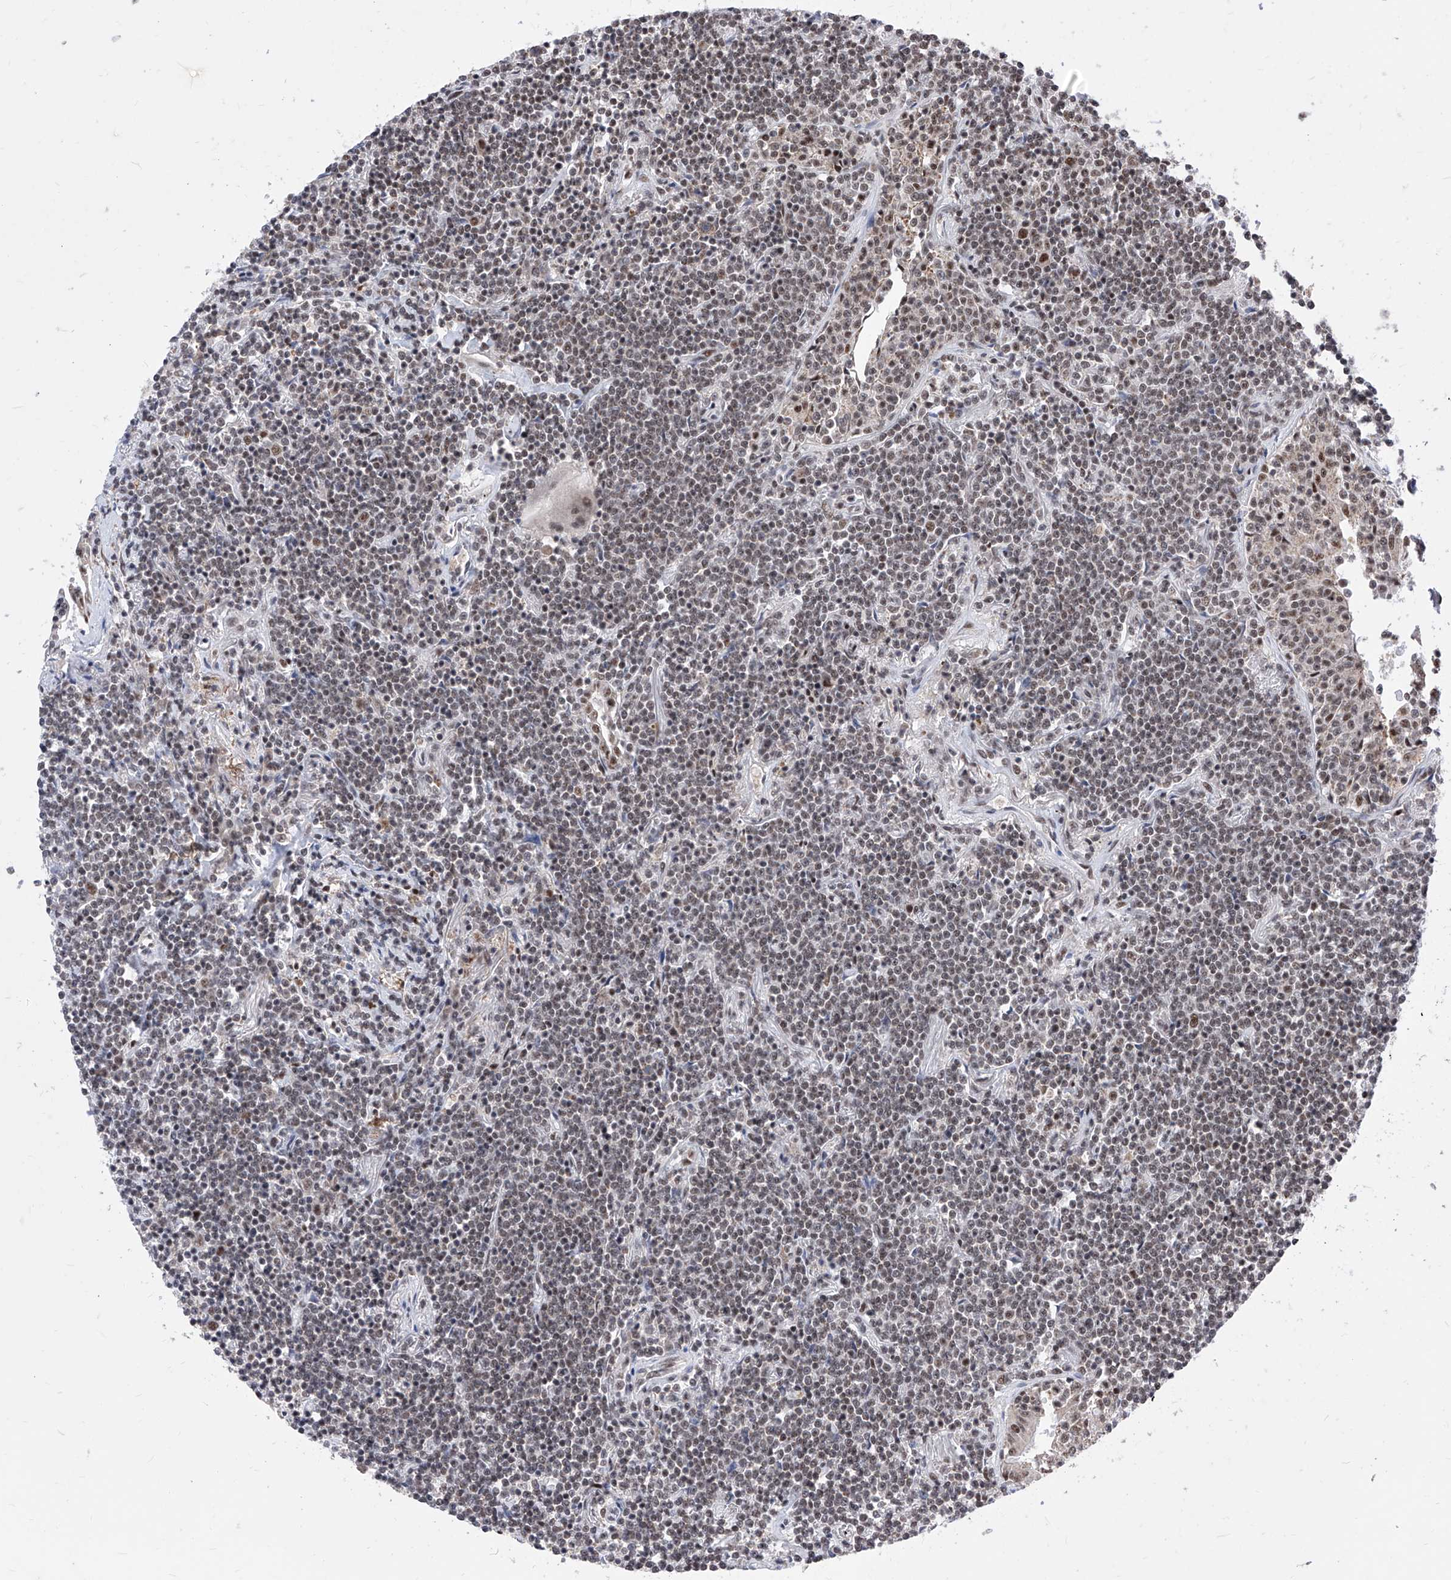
{"staining": {"intensity": "weak", "quantity": ">75%", "location": "nuclear"}, "tissue": "lymphoma", "cell_type": "Tumor cells", "image_type": "cancer", "snomed": [{"axis": "morphology", "description": "Malignant lymphoma, non-Hodgkin's type, Low grade"}, {"axis": "topography", "description": "Lung"}], "caption": "This image reveals malignant lymphoma, non-Hodgkin's type (low-grade) stained with IHC to label a protein in brown. The nuclear of tumor cells show weak positivity for the protein. Nuclei are counter-stained blue.", "gene": "PHF5A", "patient": {"sex": "female", "age": 71}}